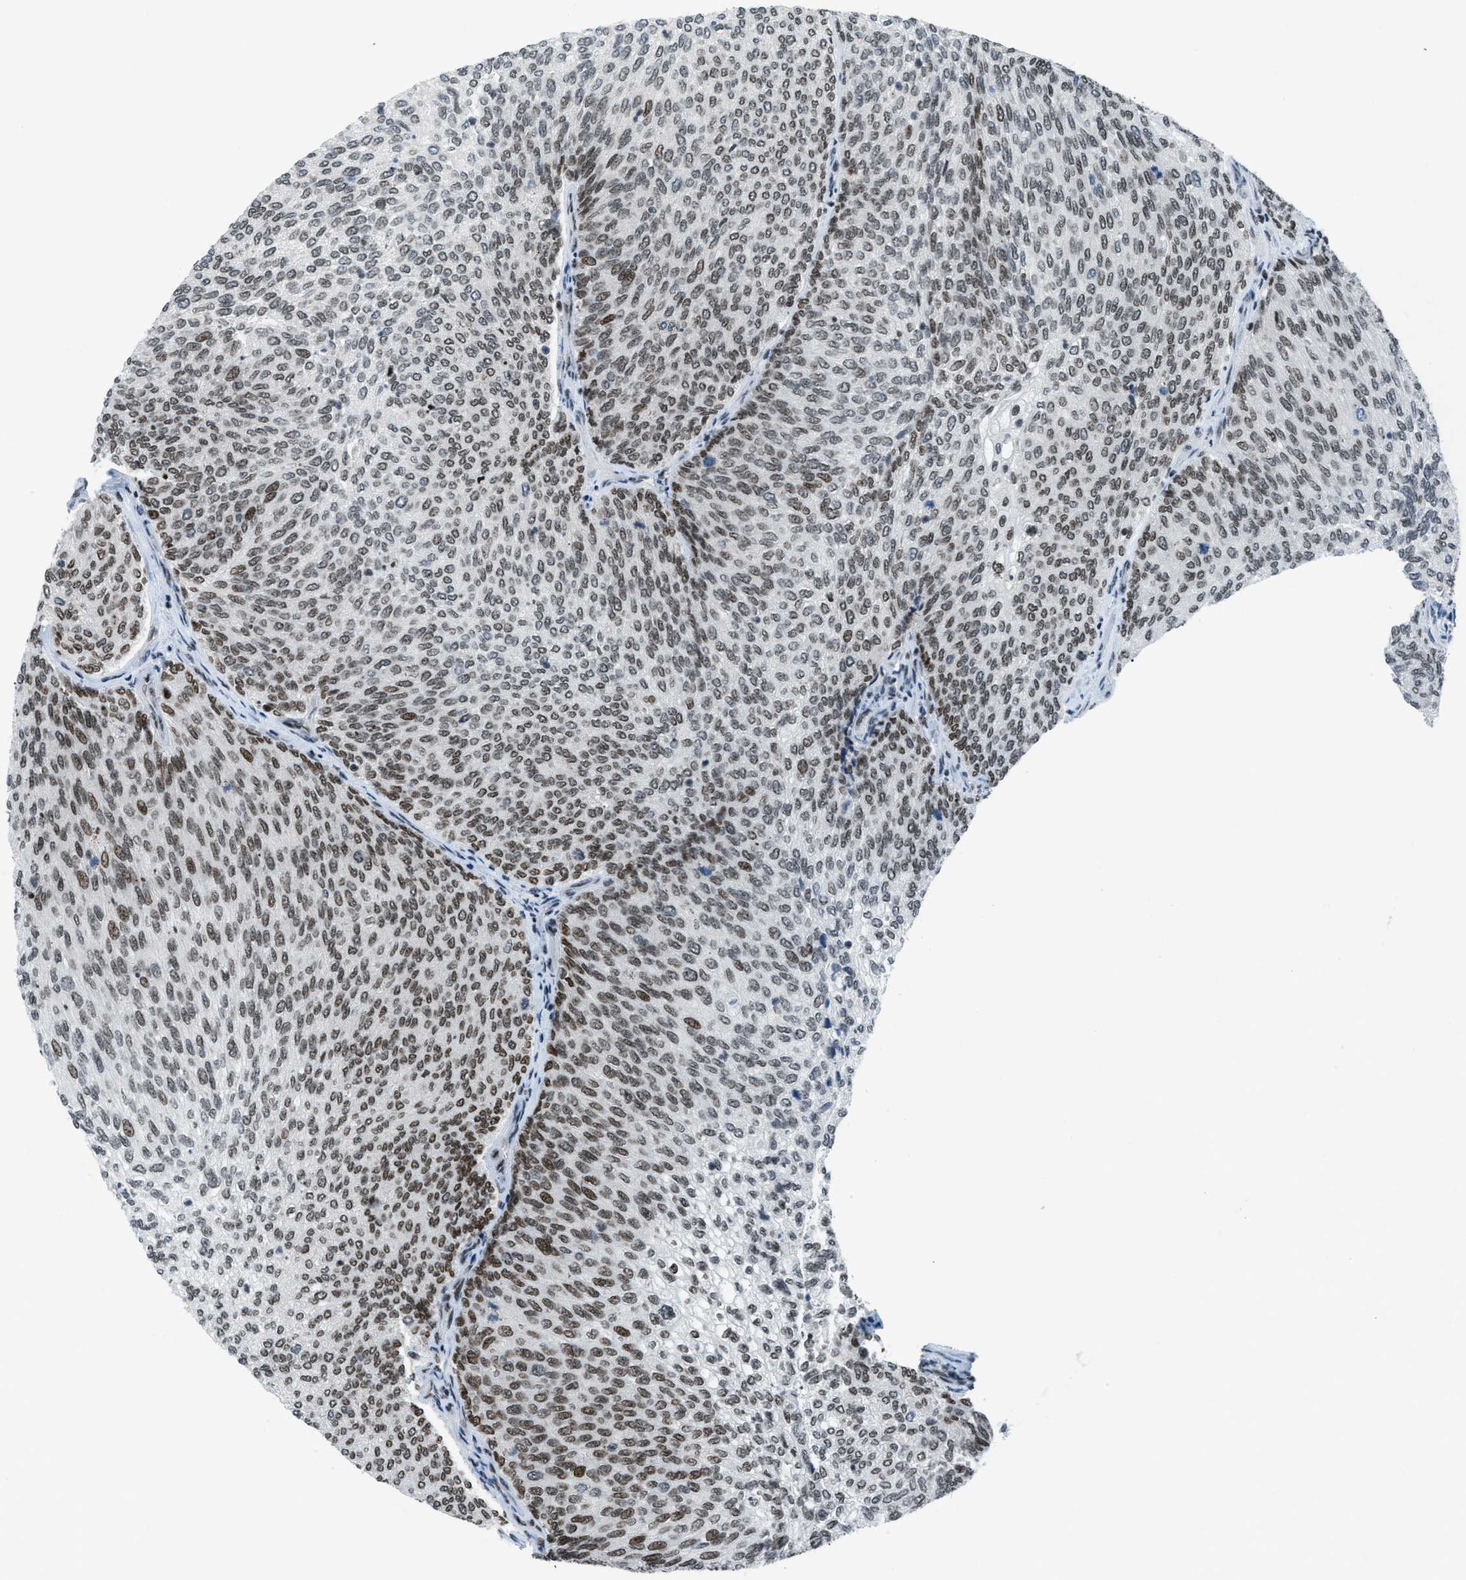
{"staining": {"intensity": "moderate", "quantity": "25%-75%", "location": "nuclear"}, "tissue": "urothelial cancer", "cell_type": "Tumor cells", "image_type": "cancer", "snomed": [{"axis": "morphology", "description": "Urothelial carcinoma, Low grade"}, {"axis": "topography", "description": "Urinary bladder"}], "caption": "Urothelial cancer tissue exhibits moderate nuclear expression in about 25%-75% of tumor cells", "gene": "RAD51B", "patient": {"sex": "female", "age": 79}}